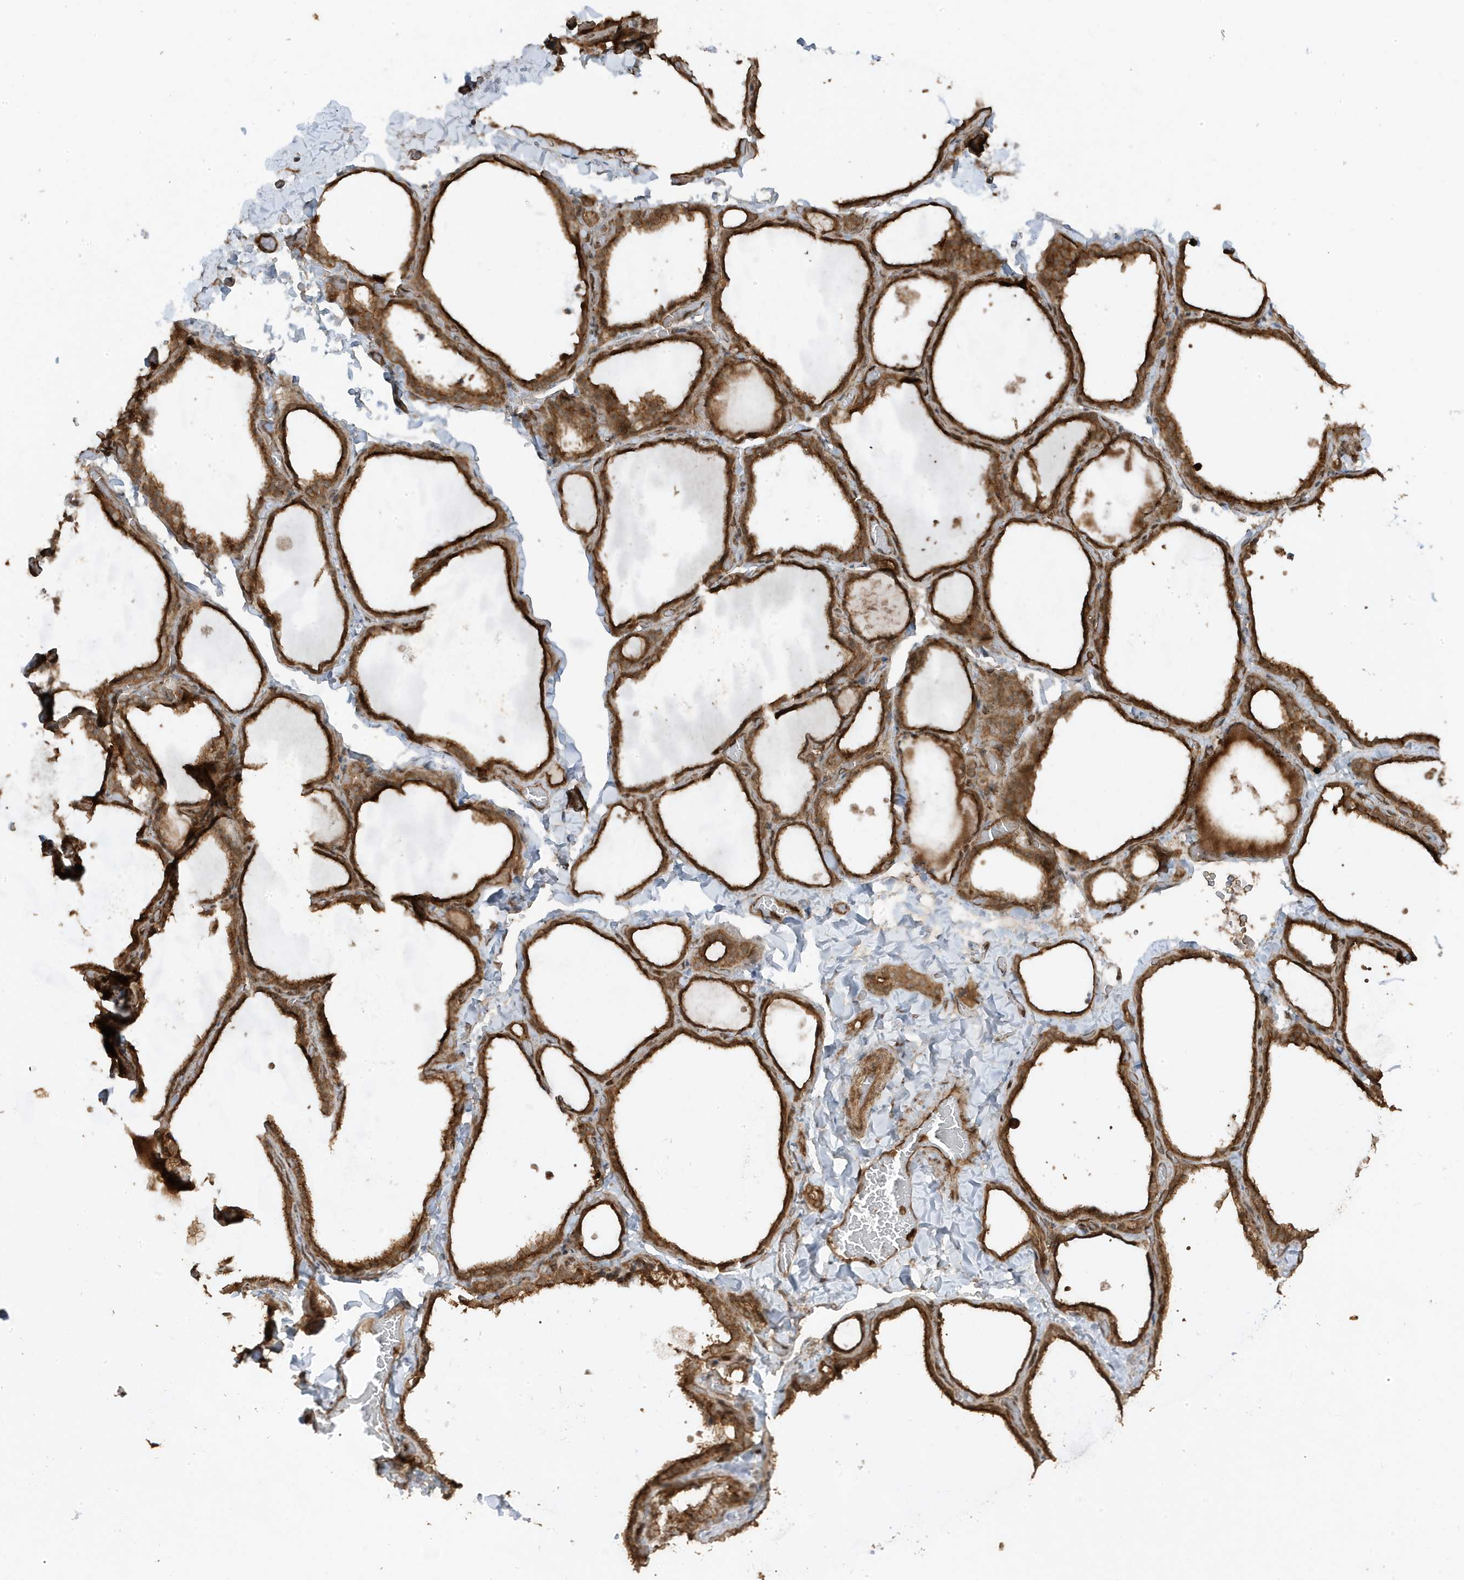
{"staining": {"intensity": "strong", "quantity": ">75%", "location": "cytoplasmic/membranous"}, "tissue": "thyroid gland", "cell_type": "Glandular cells", "image_type": "normal", "snomed": [{"axis": "morphology", "description": "Normal tissue, NOS"}, {"axis": "topography", "description": "Thyroid gland"}], "caption": "A high-resolution micrograph shows IHC staining of normal thyroid gland, which shows strong cytoplasmic/membranous expression in approximately >75% of glandular cells.", "gene": "ASAP1", "patient": {"sex": "female", "age": 22}}